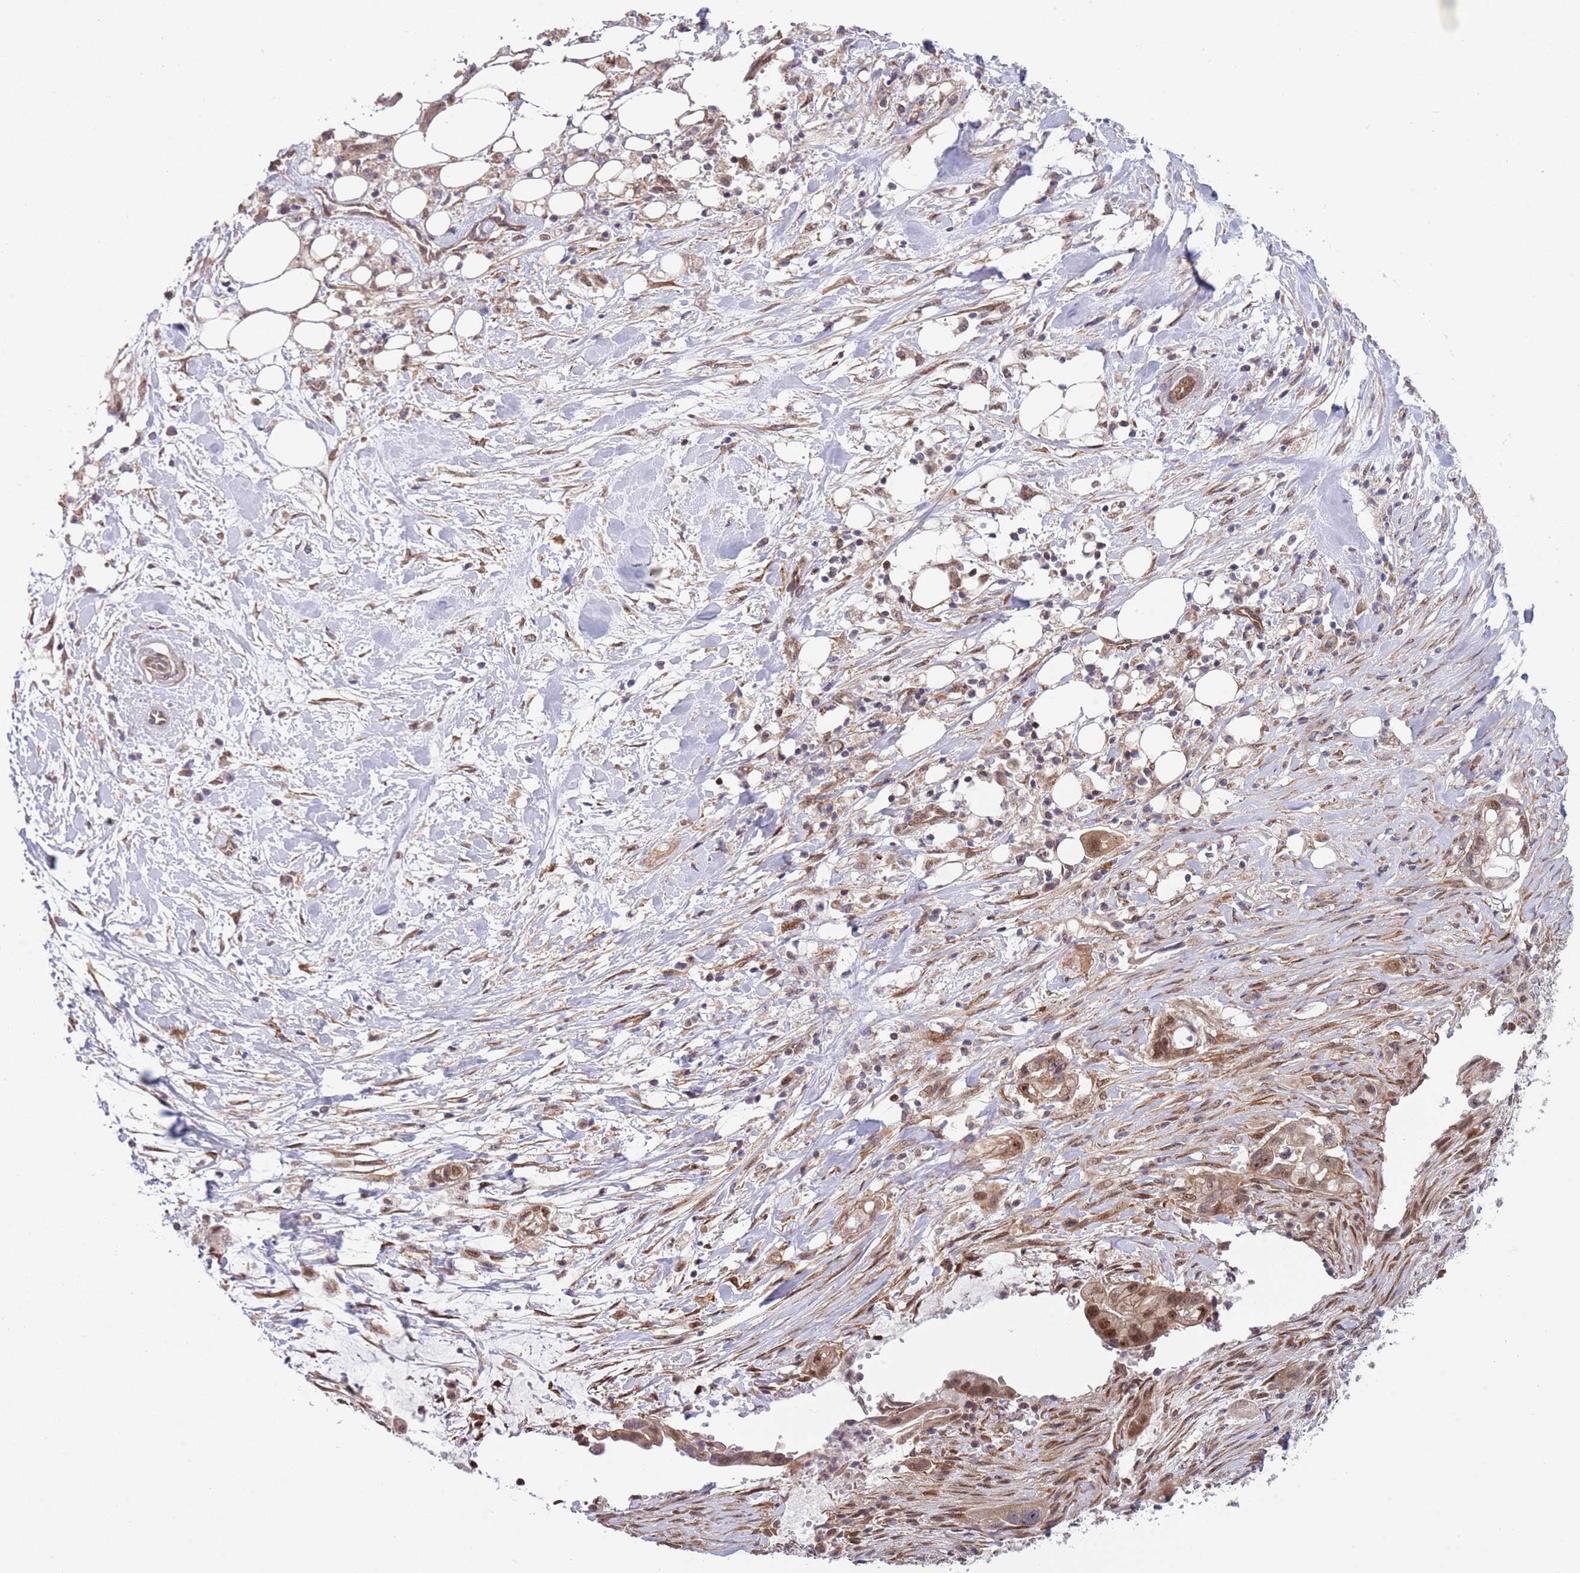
{"staining": {"intensity": "moderate", "quantity": ">75%", "location": "cytoplasmic/membranous,nuclear"}, "tissue": "pancreatic cancer", "cell_type": "Tumor cells", "image_type": "cancer", "snomed": [{"axis": "morphology", "description": "Adenocarcinoma, NOS"}, {"axis": "topography", "description": "Pancreas"}], "caption": "An image of human pancreatic cancer (adenocarcinoma) stained for a protein displays moderate cytoplasmic/membranous and nuclear brown staining in tumor cells.", "gene": "TBX10", "patient": {"sex": "male", "age": 44}}